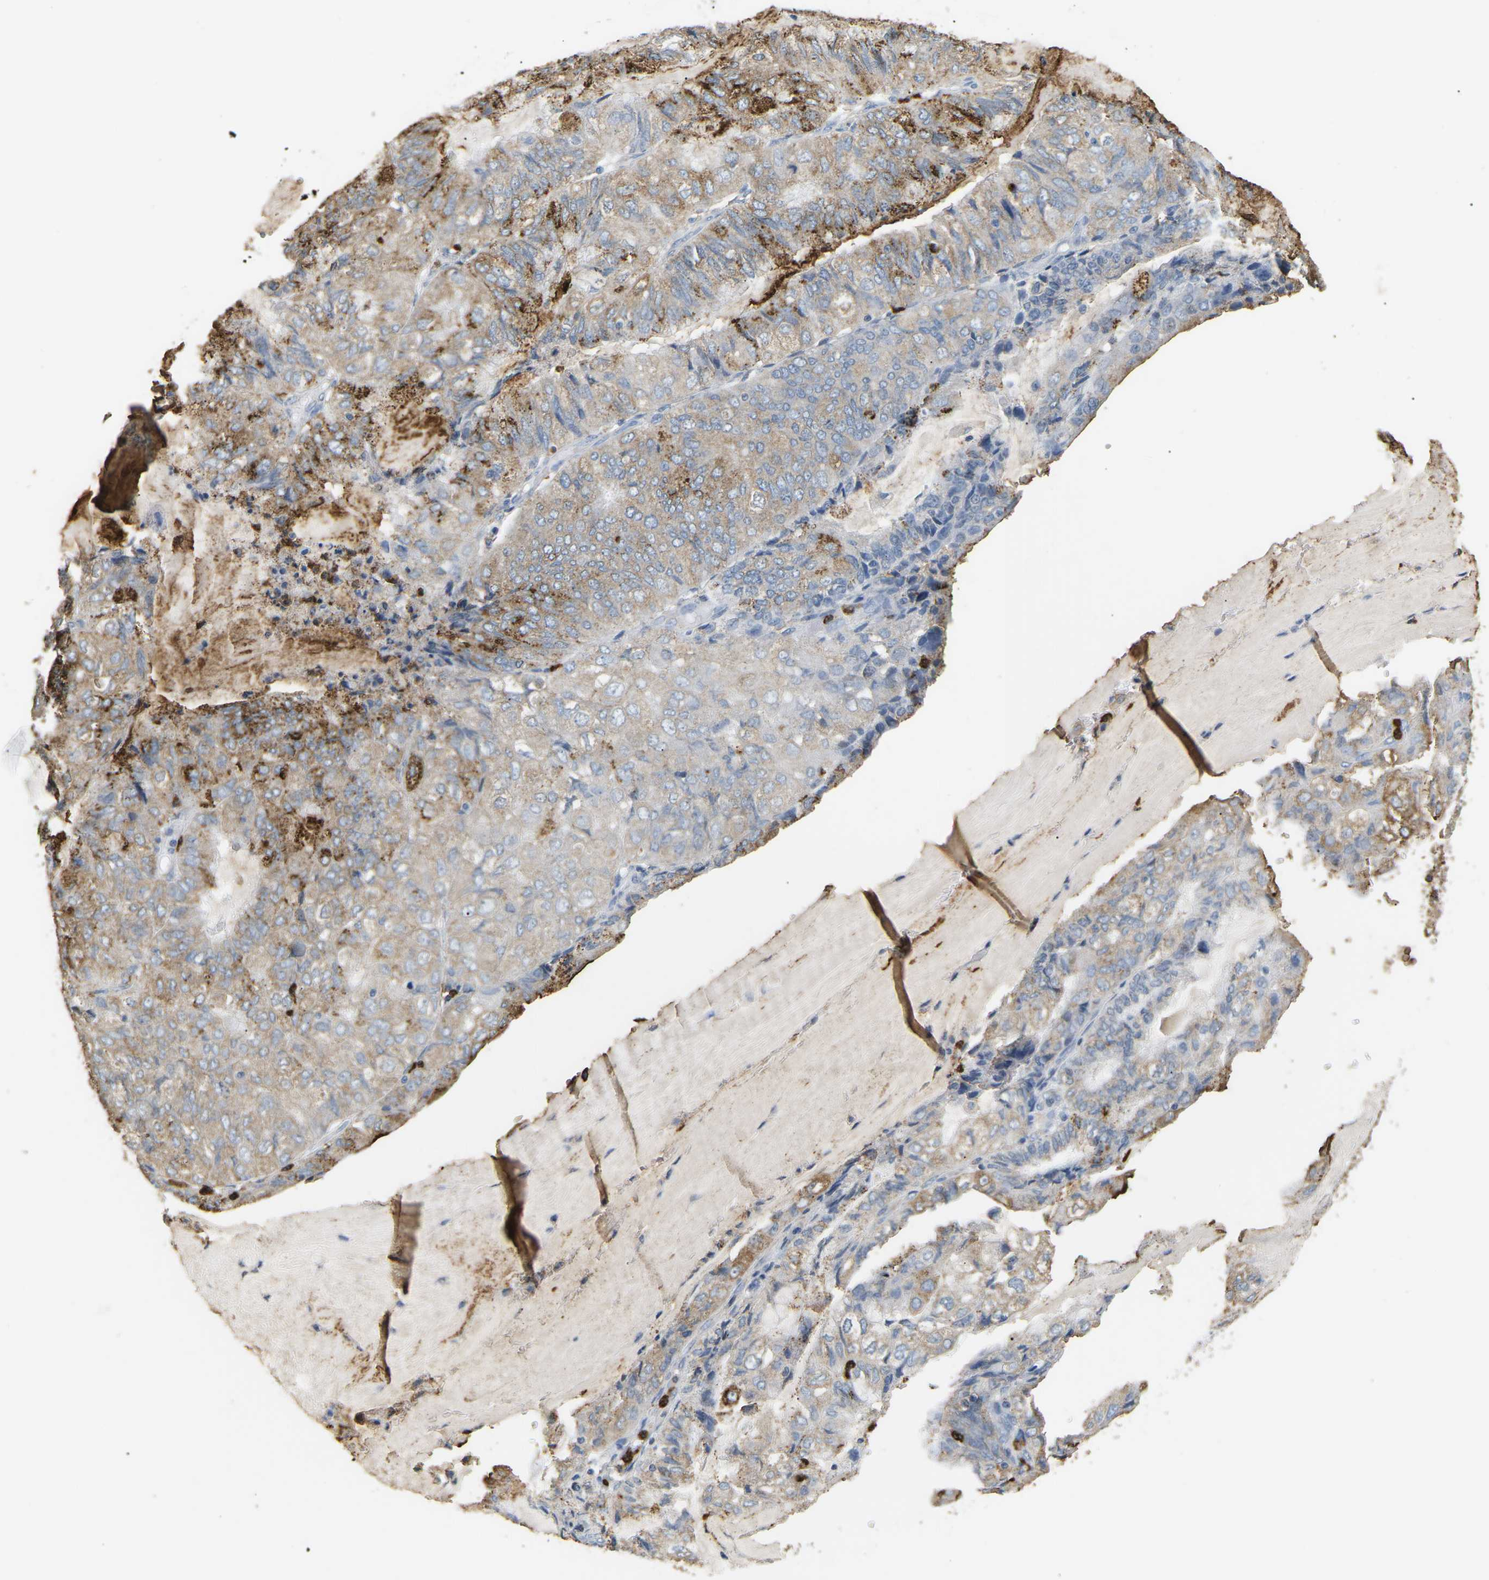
{"staining": {"intensity": "moderate", "quantity": "25%-75%", "location": "cytoplasmic/membranous"}, "tissue": "endometrial cancer", "cell_type": "Tumor cells", "image_type": "cancer", "snomed": [{"axis": "morphology", "description": "Adenocarcinoma, NOS"}, {"axis": "topography", "description": "Endometrium"}], "caption": "A brown stain labels moderate cytoplasmic/membranous staining of a protein in adenocarcinoma (endometrial) tumor cells.", "gene": "ADM", "patient": {"sex": "female", "age": 81}}